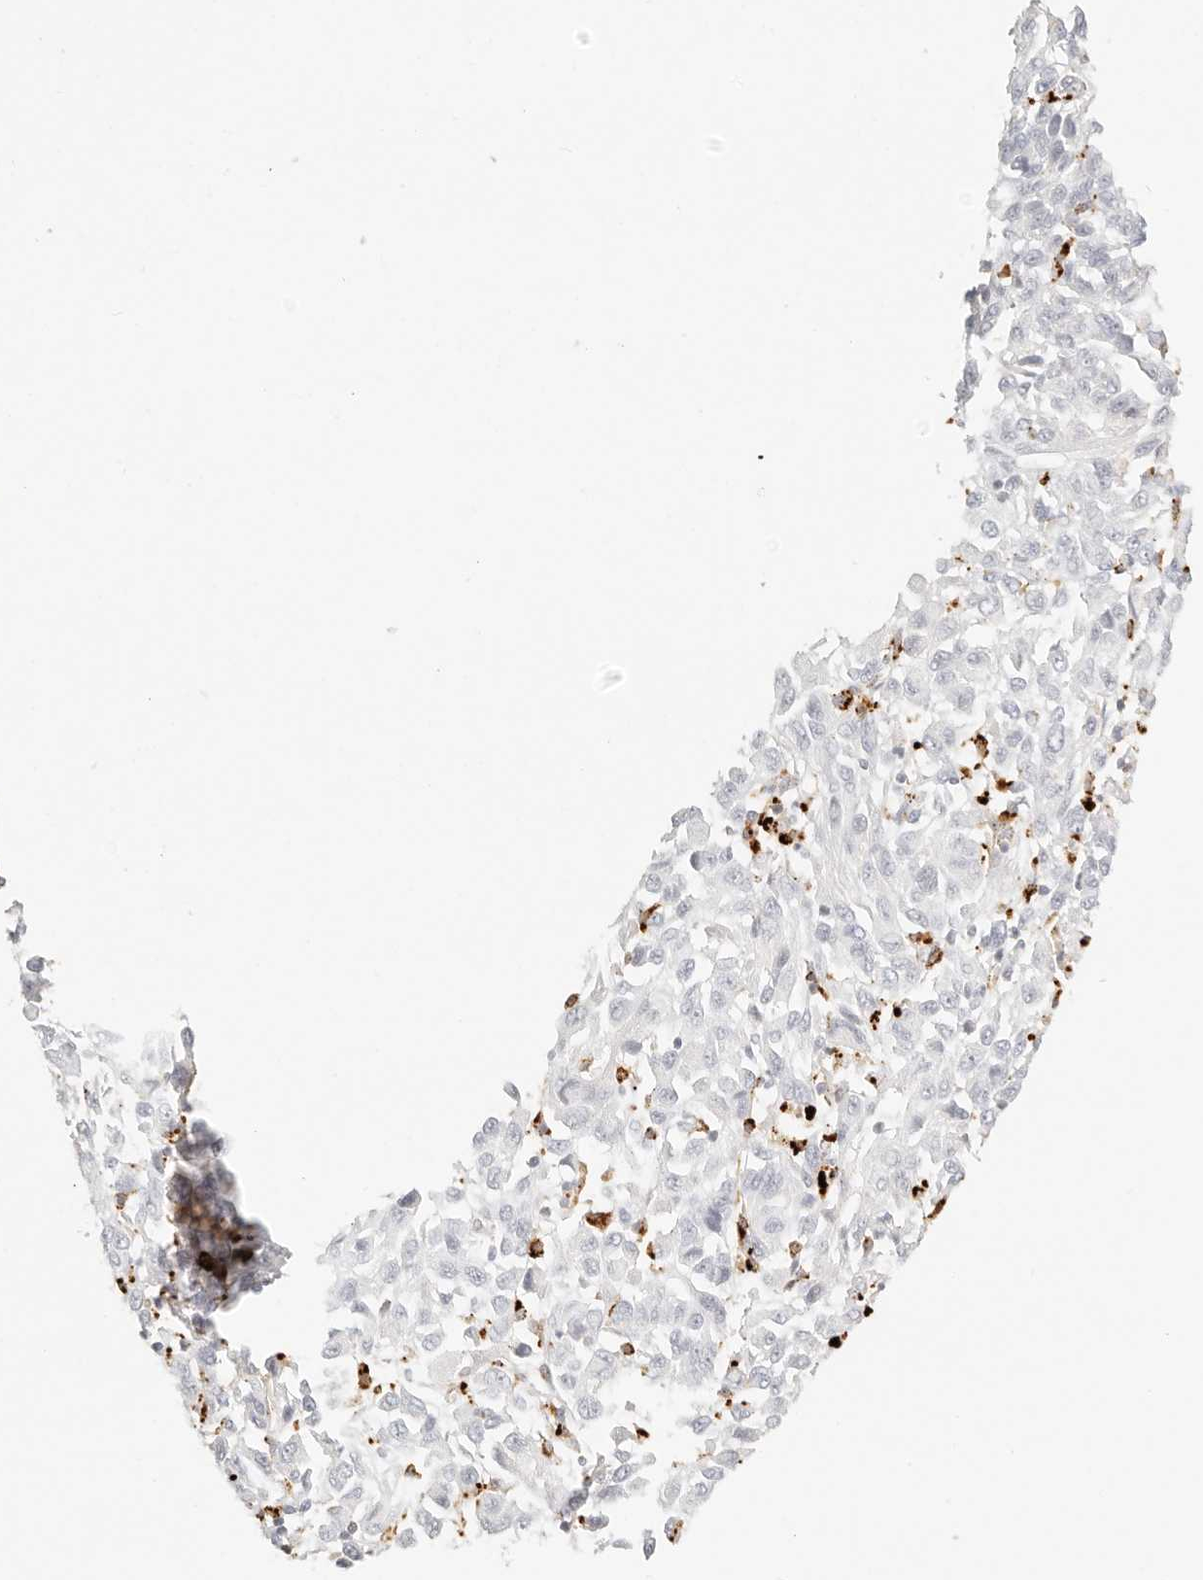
{"staining": {"intensity": "negative", "quantity": "none", "location": "none"}, "tissue": "melanoma", "cell_type": "Tumor cells", "image_type": "cancer", "snomed": [{"axis": "morphology", "description": "Malignant melanoma, Metastatic site"}, {"axis": "topography", "description": "Lung"}], "caption": "Immunohistochemistry (IHC) histopathology image of neoplastic tissue: human malignant melanoma (metastatic site) stained with DAB (3,3'-diaminobenzidine) exhibits no significant protein staining in tumor cells. (DAB immunohistochemistry with hematoxylin counter stain).", "gene": "RNASET2", "patient": {"sex": "male", "age": 64}}